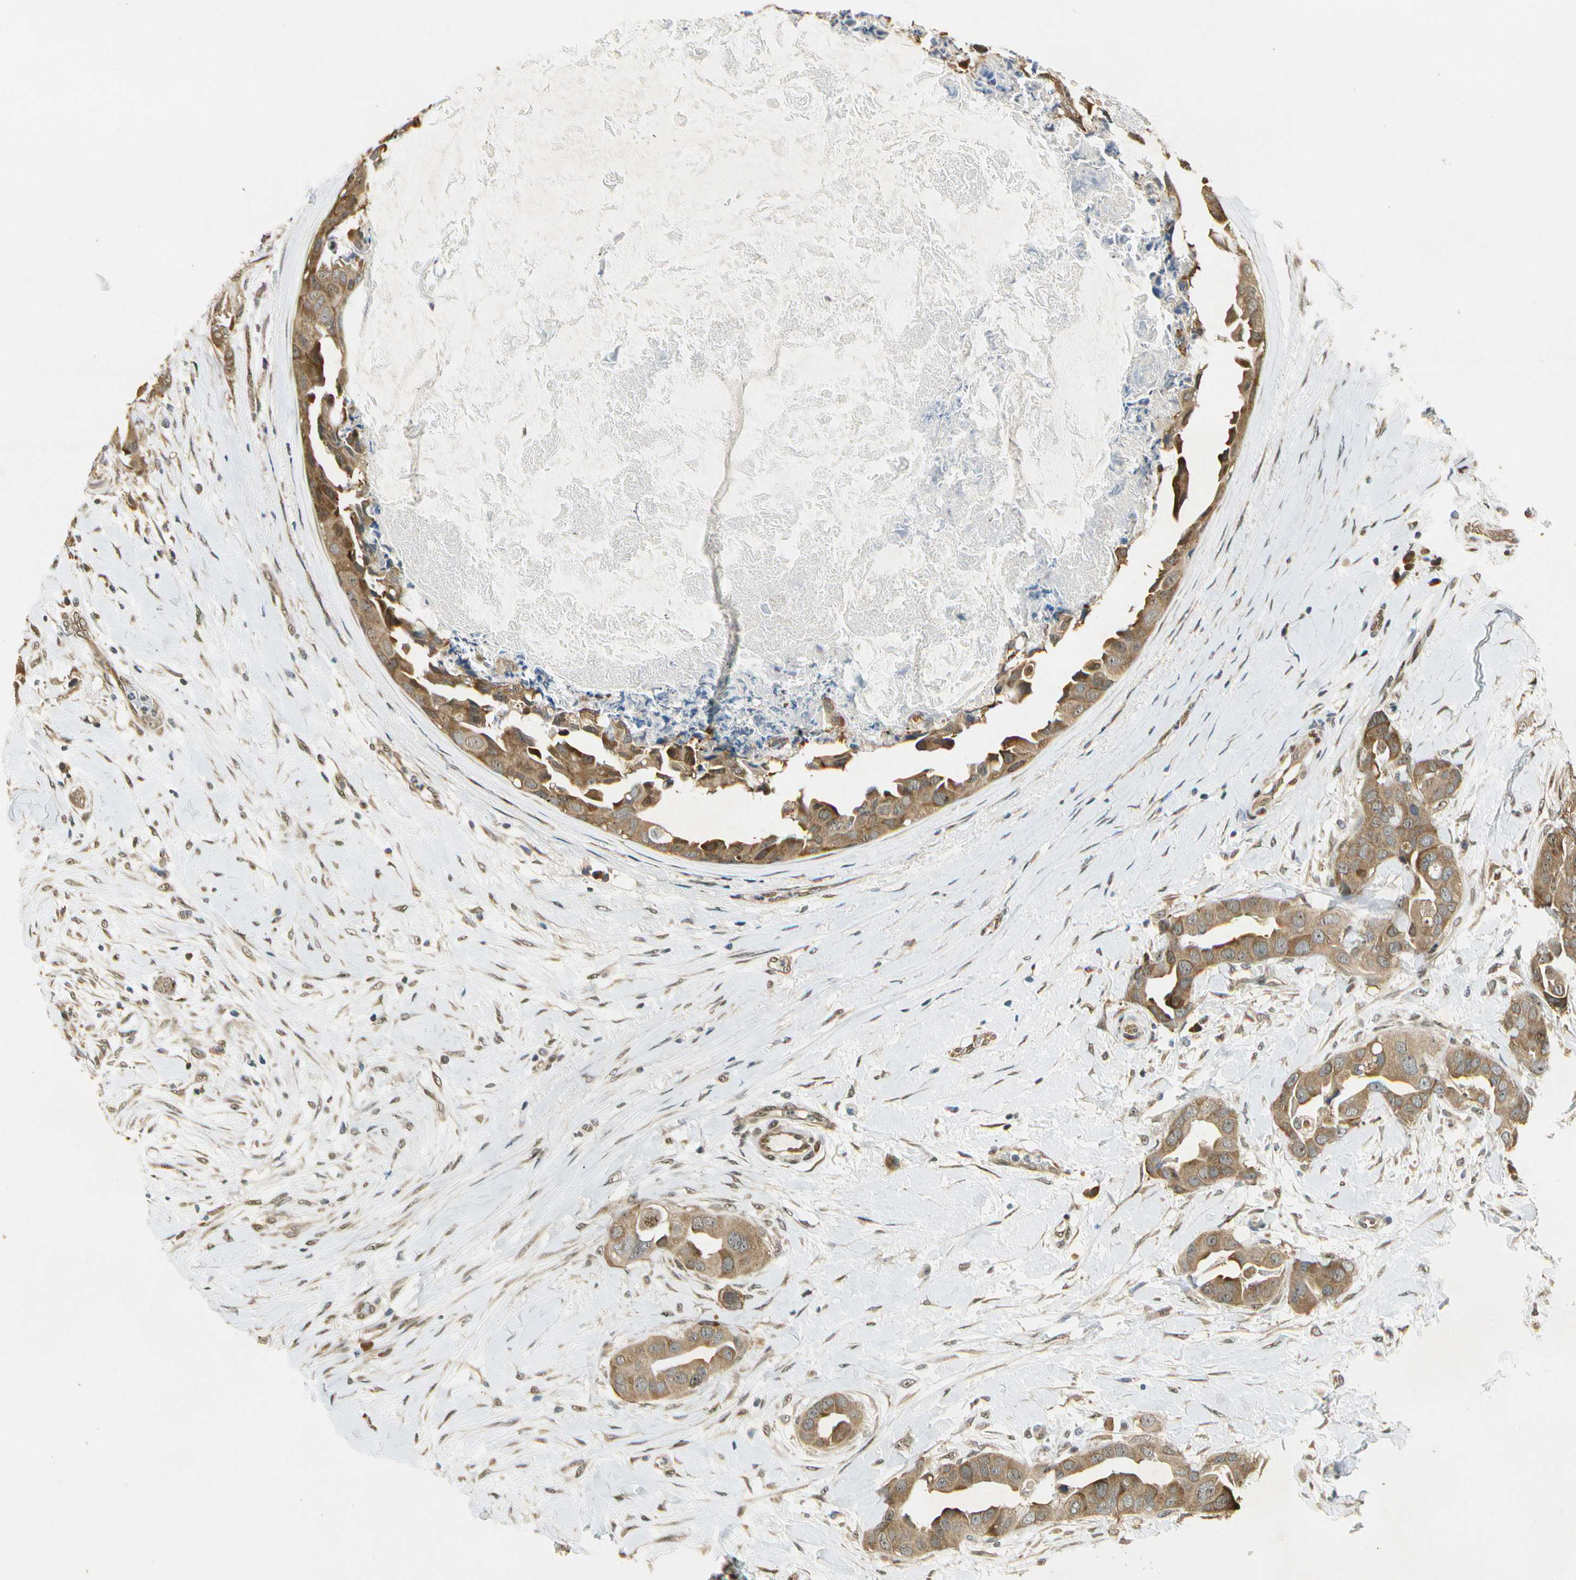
{"staining": {"intensity": "moderate", "quantity": ">75%", "location": "cytoplasmic/membranous"}, "tissue": "breast cancer", "cell_type": "Tumor cells", "image_type": "cancer", "snomed": [{"axis": "morphology", "description": "Duct carcinoma"}, {"axis": "topography", "description": "Breast"}], "caption": "Immunohistochemical staining of human breast cancer (infiltrating ductal carcinoma) demonstrates medium levels of moderate cytoplasmic/membranous protein expression in approximately >75% of tumor cells. (DAB IHC with brightfield microscopy, high magnification).", "gene": "EIF1AX", "patient": {"sex": "female", "age": 40}}